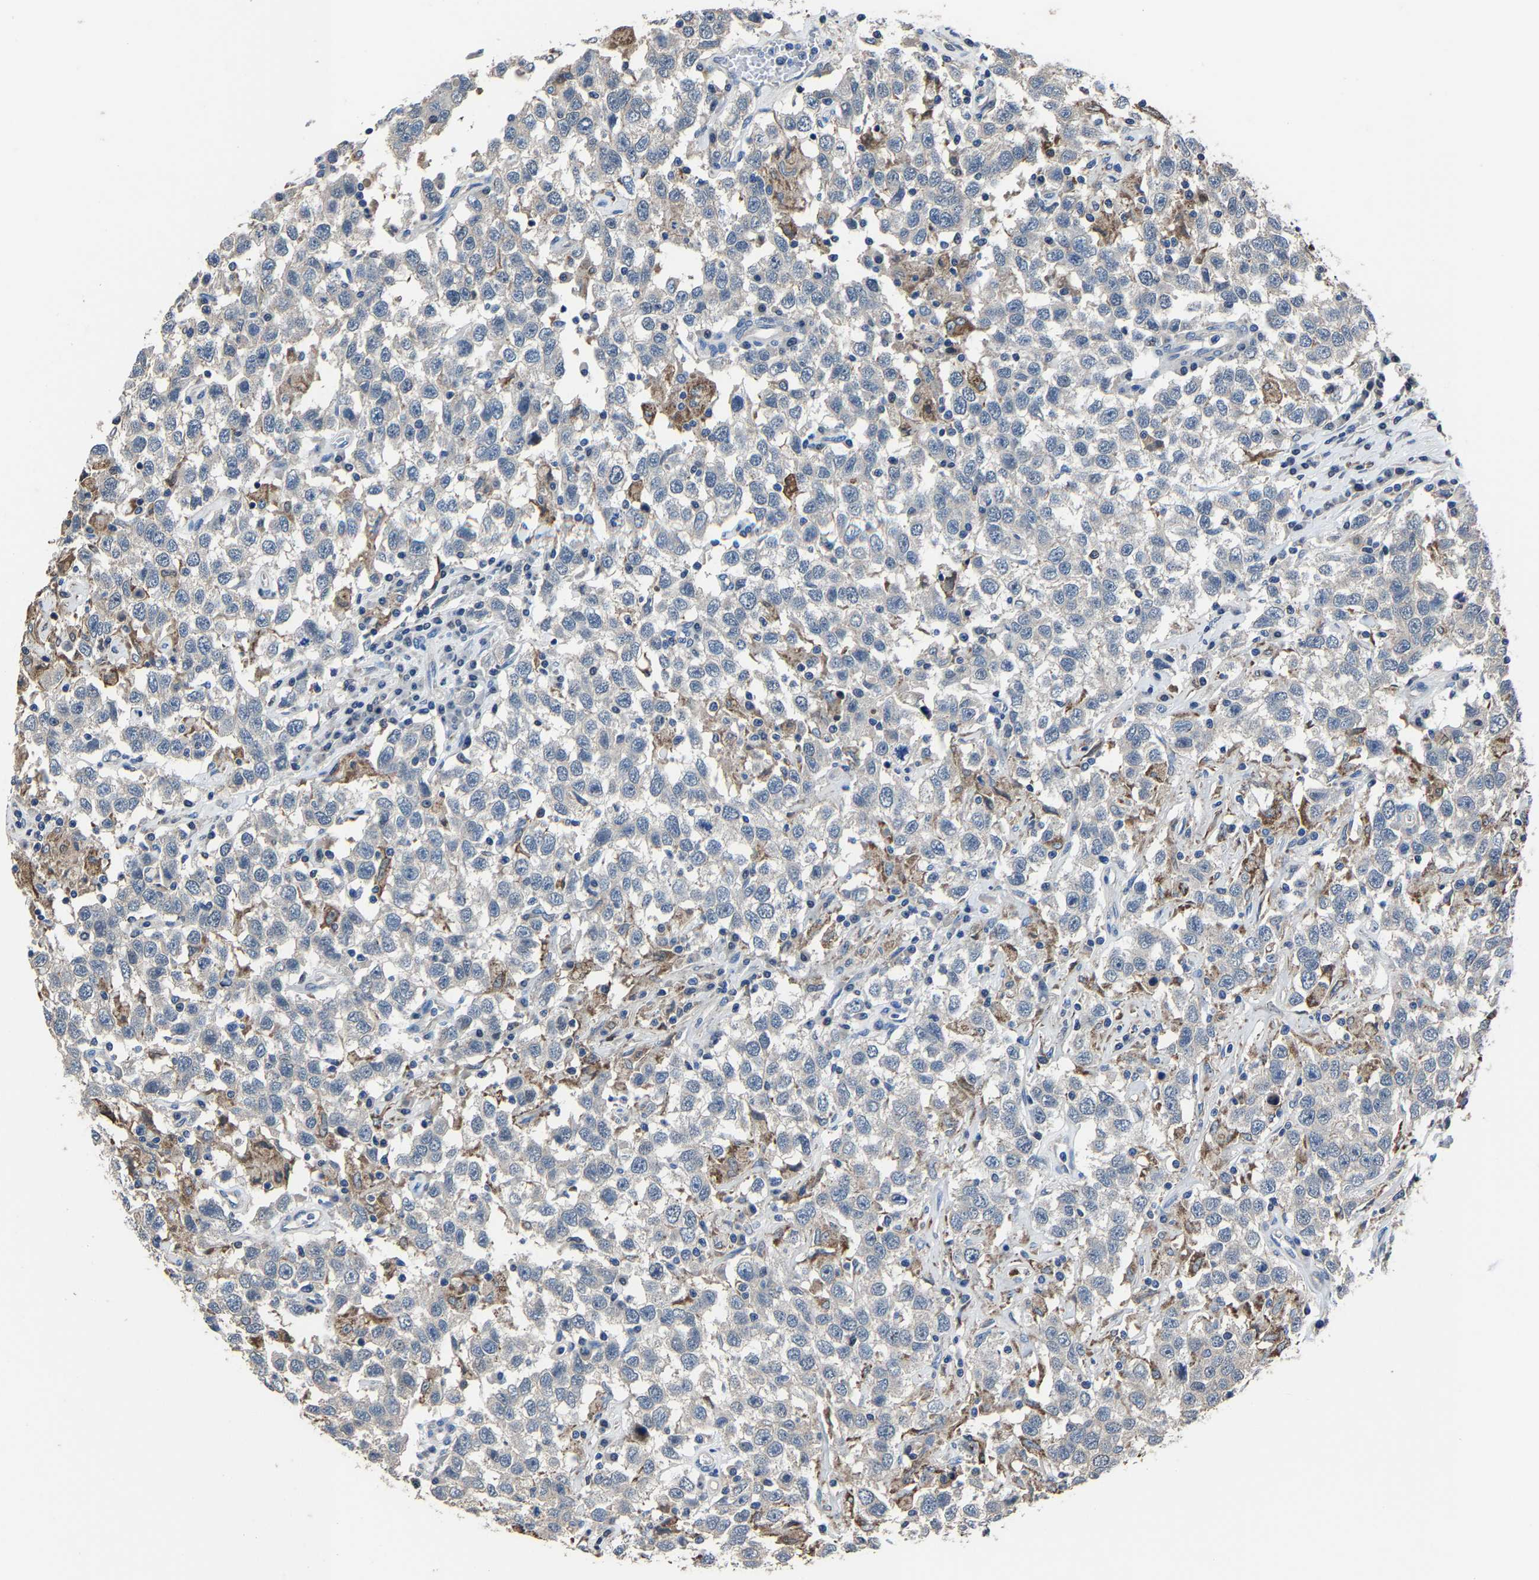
{"staining": {"intensity": "negative", "quantity": "none", "location": "none"}, "tissue": "testis cancer", "cell_type": "Tumor cells", "image_type": "cancer", "snomed": [{"axis": "morphology", "description": "Seminoma, NOS"}, {"axis": "topography", "description": "Testis"}], "caption": "IHC micrograph of neoplastic tissue: human testis cancer (seminoma) stained with DAB (3,3'-diaminobenzidine) reveals no significant protein staining in tumor cells.", "gene": "STRBP", "patient": {"sex": "male", "age": 41}}